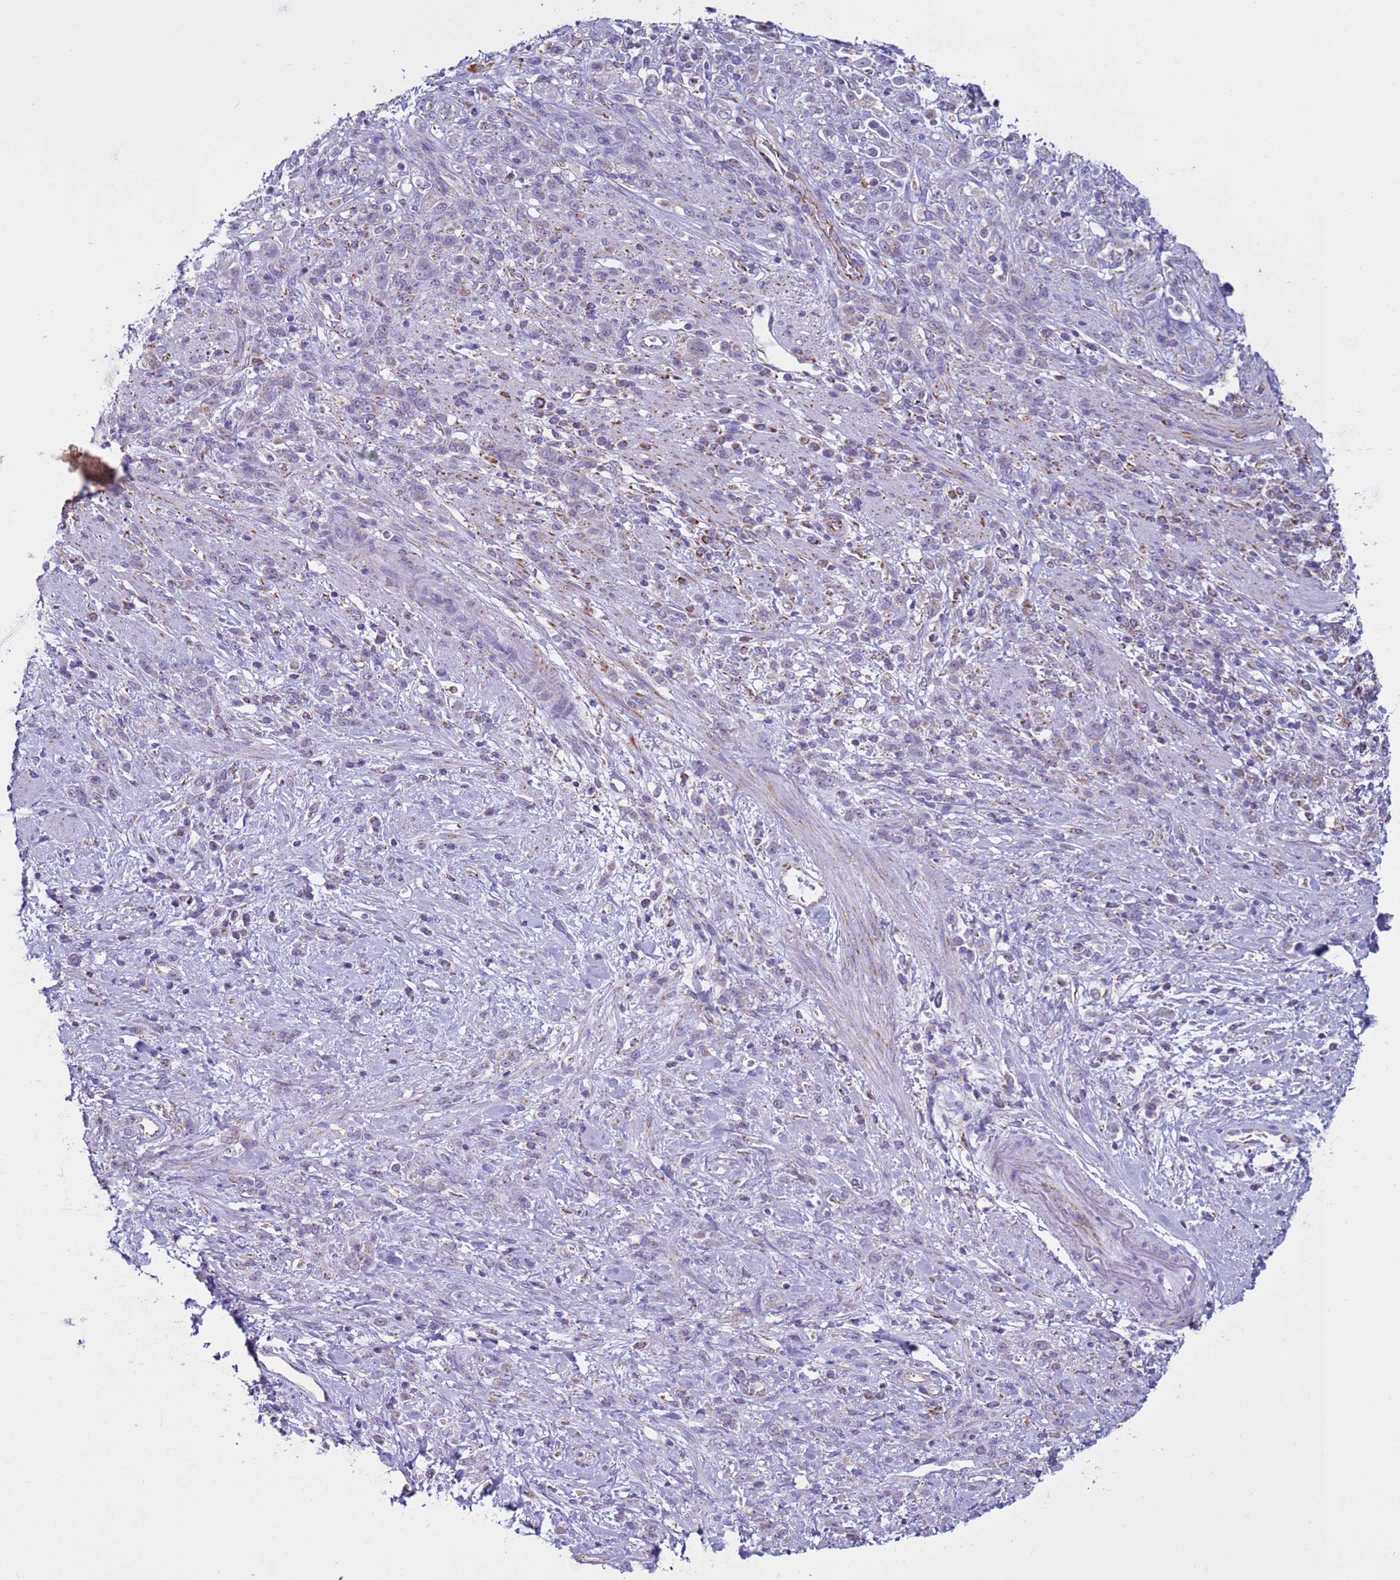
{"staining": {"intensity": "negative", "quantity": "none", "location": "none"}, "tissue": "stomach cancer", "cell_type": "Tumor cells", "image_type": "cancer", "snomed": [{"axis": "morphology", "description": "Adenocarcinoma, NOS"}, {"axis": "topography", "description": "Stomach"}], "caption": "High magnification brightfield microscopy of adenocarcinoma (stomach) stained with DAB (3,3'-diaminobenzidine) (brown) and counterstained with hematoxylin (blue): tumor cells show no significant expression.", "gene": "NCALD", "patient": {"sex": "female", "age": 60}}